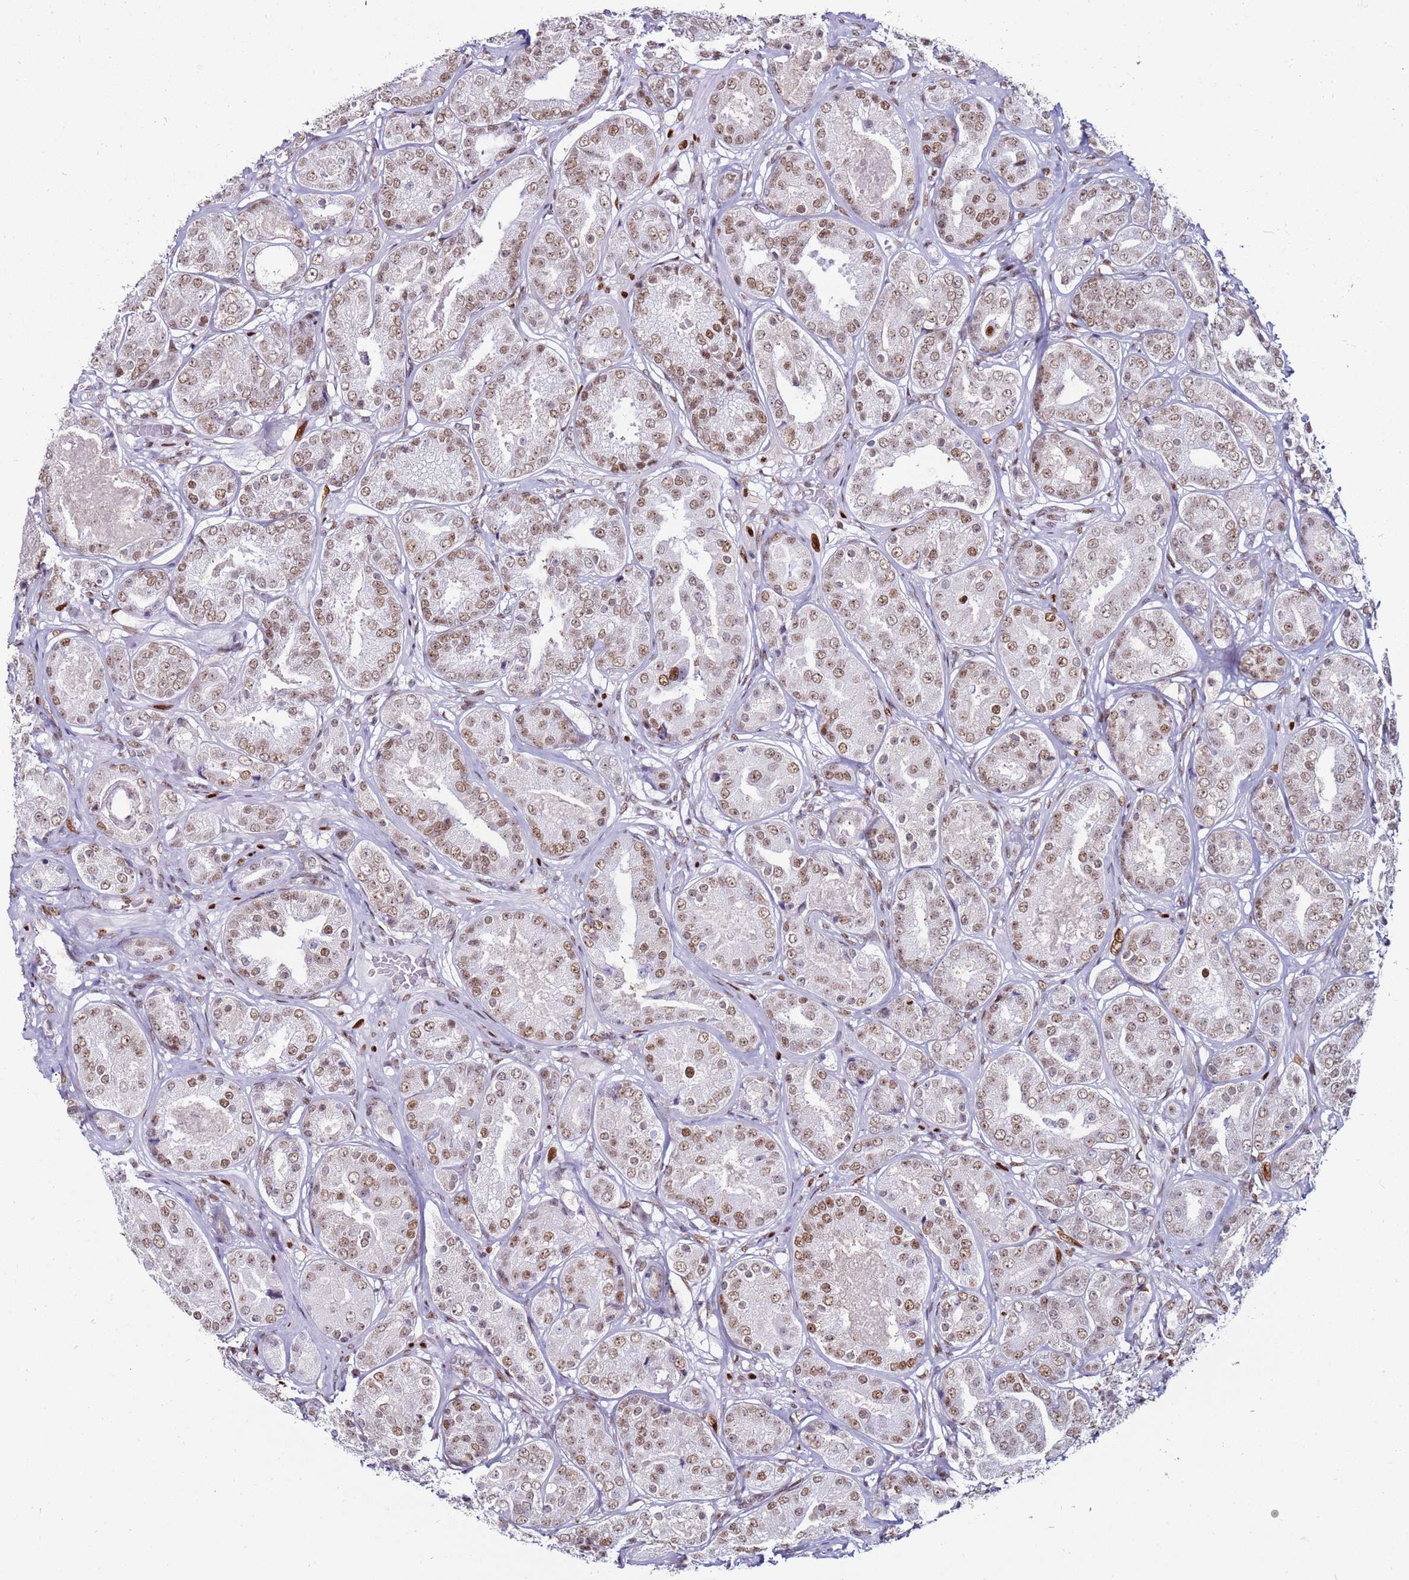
{"staining": {"intensity": "moderate", "quantity": ">75%", "location": "nuclear"}, "tissue": "prostate cancer", "cell_type": "Tumor cells", "image_type": "cancer", "snomed": [{"axis": "morphology", "description": "Adenocarcinoma, High grade"}, {"axis": "topography", "description": "Prostate"}], "caption": "Human high-grade adenocarcinoma (prostate) stained for a protein (brown) demonstrates moderate nuclear positive staining in approximately >75% of tumor cells.", "gene": "KPNA4", "patient": {"sex": "male", "age": 63}}